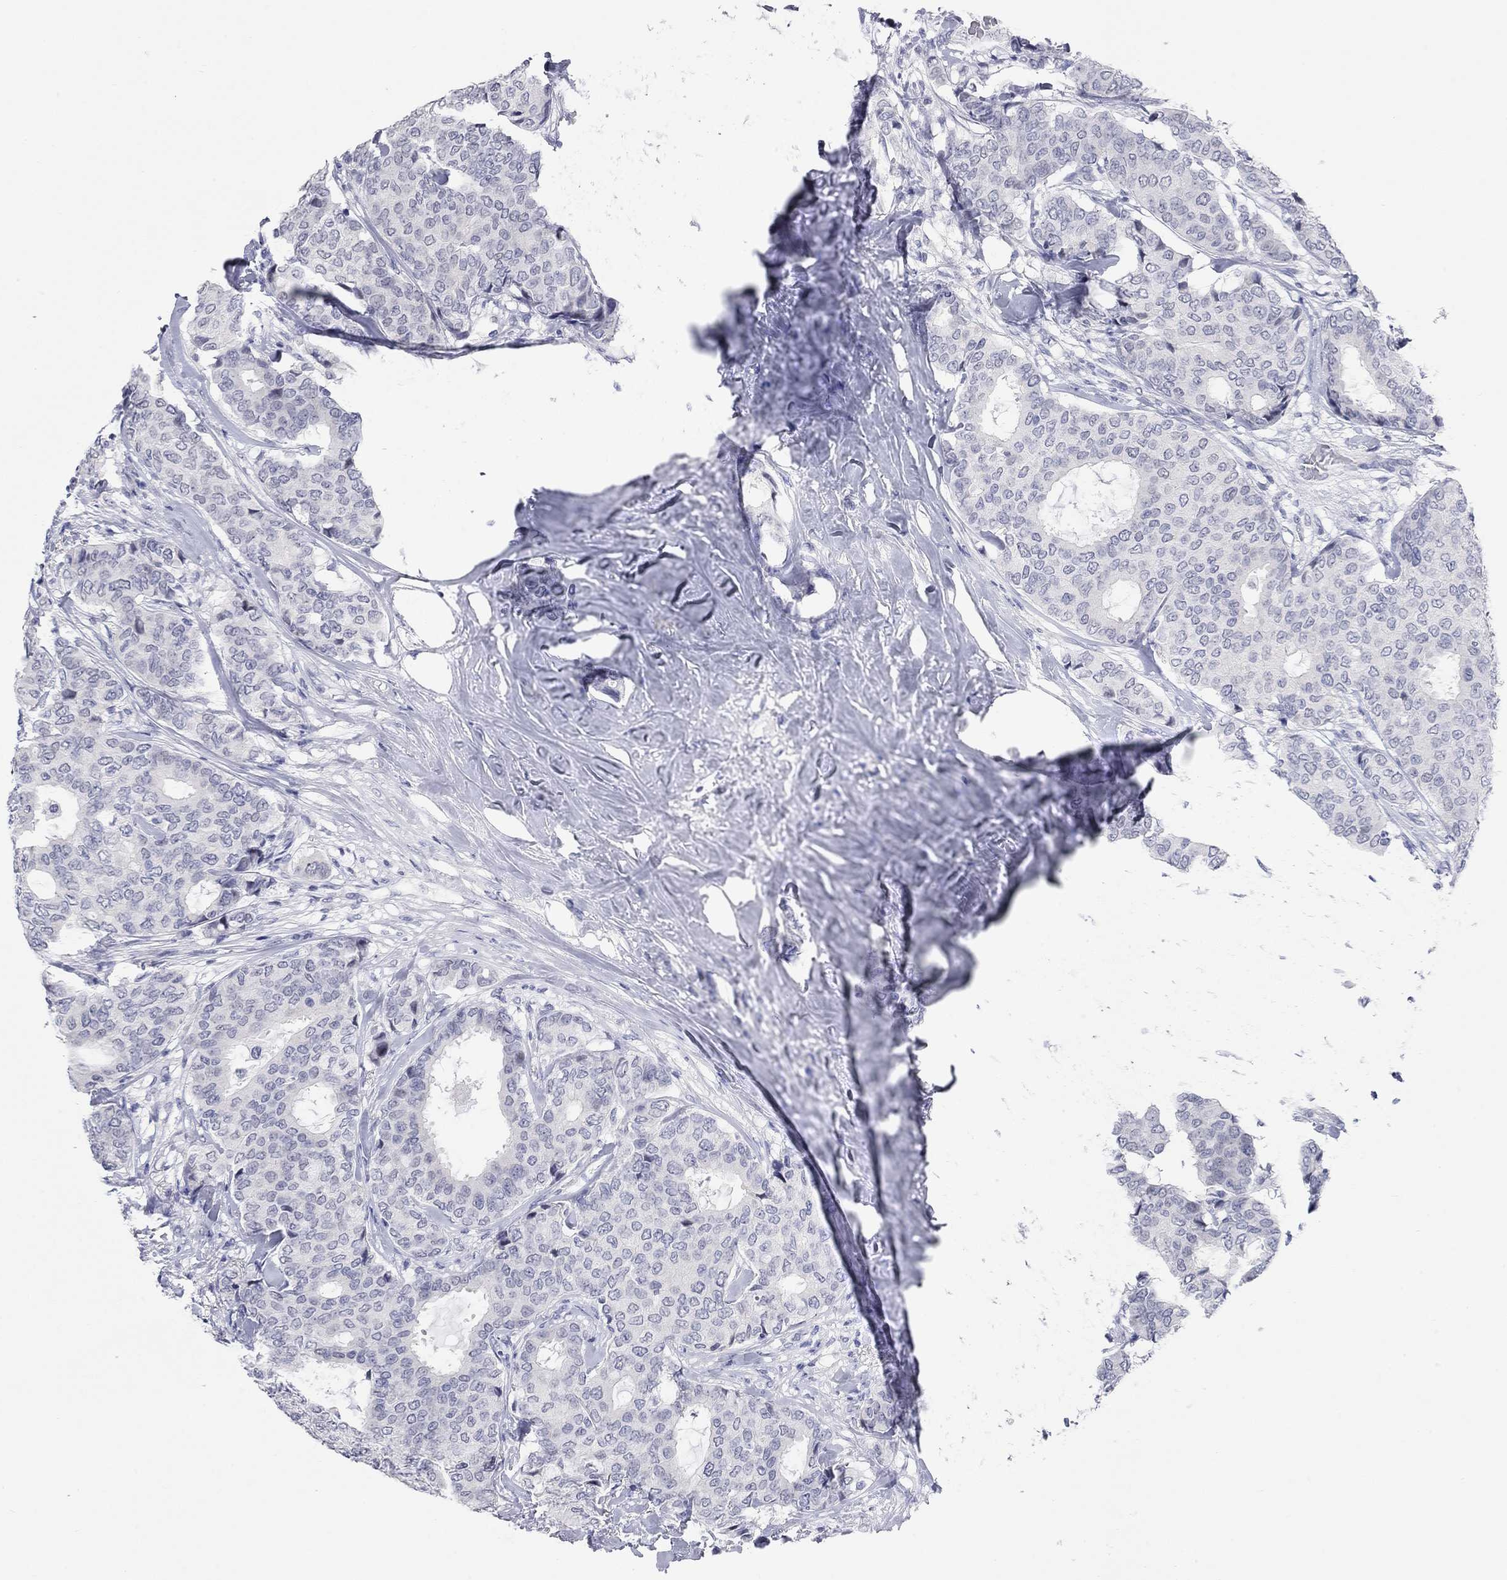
{"staining": {"intensity": "negative", "quantity": "none", "location": "none"}, "tissue": "breast cancer", "cell_type": "Tumor cells", "image_type": "cancer", "snomed": [{"axis": "morphology", "description": "Duct carcinoma"}, {"axis": "topography", "description": "Breast"}], "caption": "Protein analysis of breast infiltrating ductal carcinoma shows no significant staining in tumor cells.", "gene": "WASF3", "patient": {"sex": "female", "age": 75}}